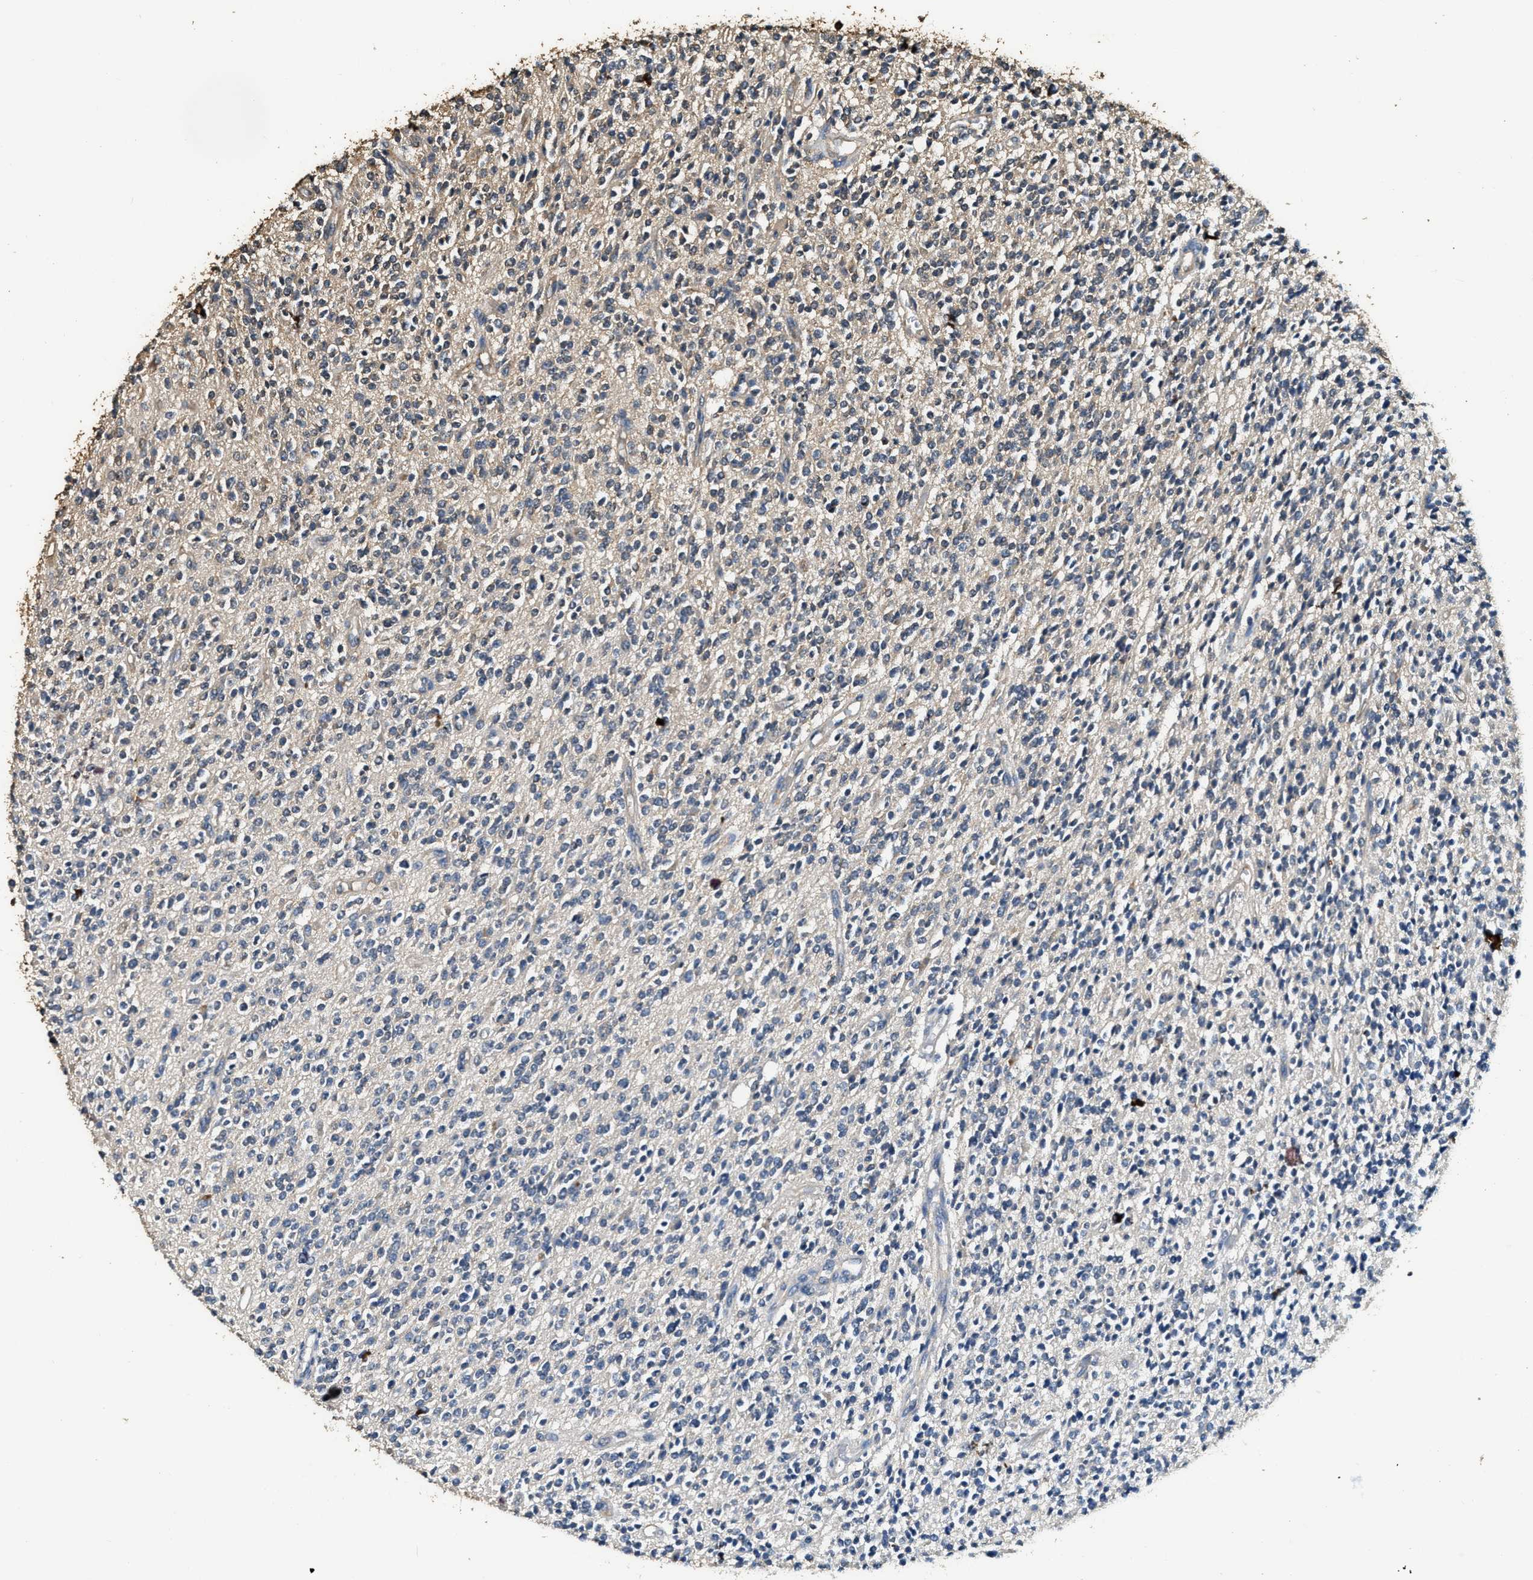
{"staining": {"intensity": "negative", "quantity": "none", "location": "none"}, "tissue": "glioma", "cell_type": "Tumor cells", "image_type": "cancer", "snomed": [{"axis": "morphology", "description": "Glioma, malignant, High grade"}, {"axis": "topography", "description": "Brain"}], "caption": "Immunohistochemistry (IHC) histopathology image of malignant glioma (high-grade) stained for a protein (brown), which shows no staining in tumor cells.", "gene": "MIB1", "patient": {"sex": "male", "age": 34}}